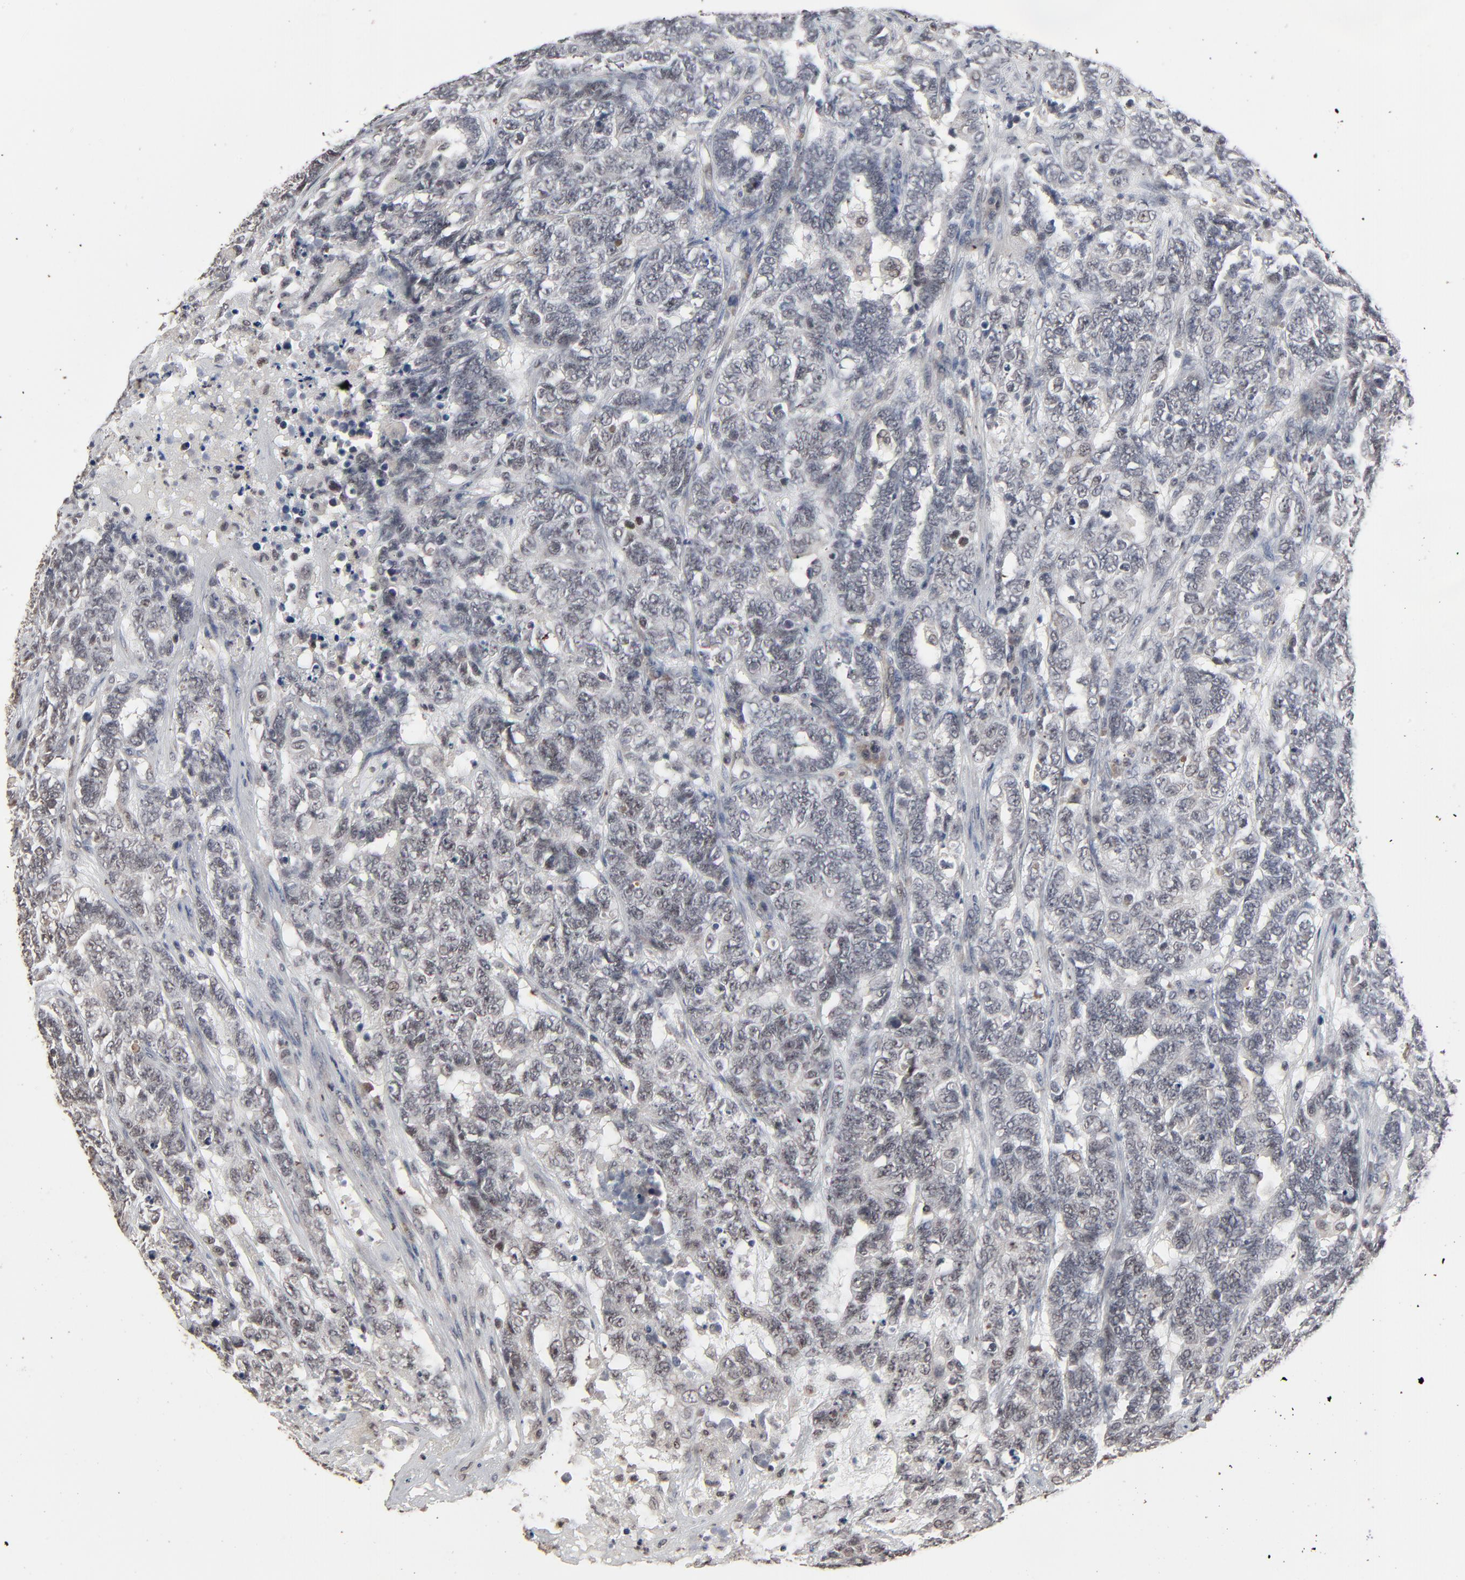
{"staining": {"intensity": "negative", "quantity": "none", "location": "none"}, "tissue": "testis cancer", "cell_type": "Tumor cells", "image_type": "cancer", "snomed": [{"axis": "morphology", "description": "Carcinoma, Embryonal, NOS"}, {"axis": "topography", "description": "Testis"}], "caption": "Testis cancer (embryonal carcinoma) was stained to show a protein in brown. There is no significant expression in tumor cells. (DAB (3,3'-diaminobenzidine) immunohistochemistry (IHC), high magnification).", "gene": "ZNF419", "patient": {"sex": "male", "age": 26}}